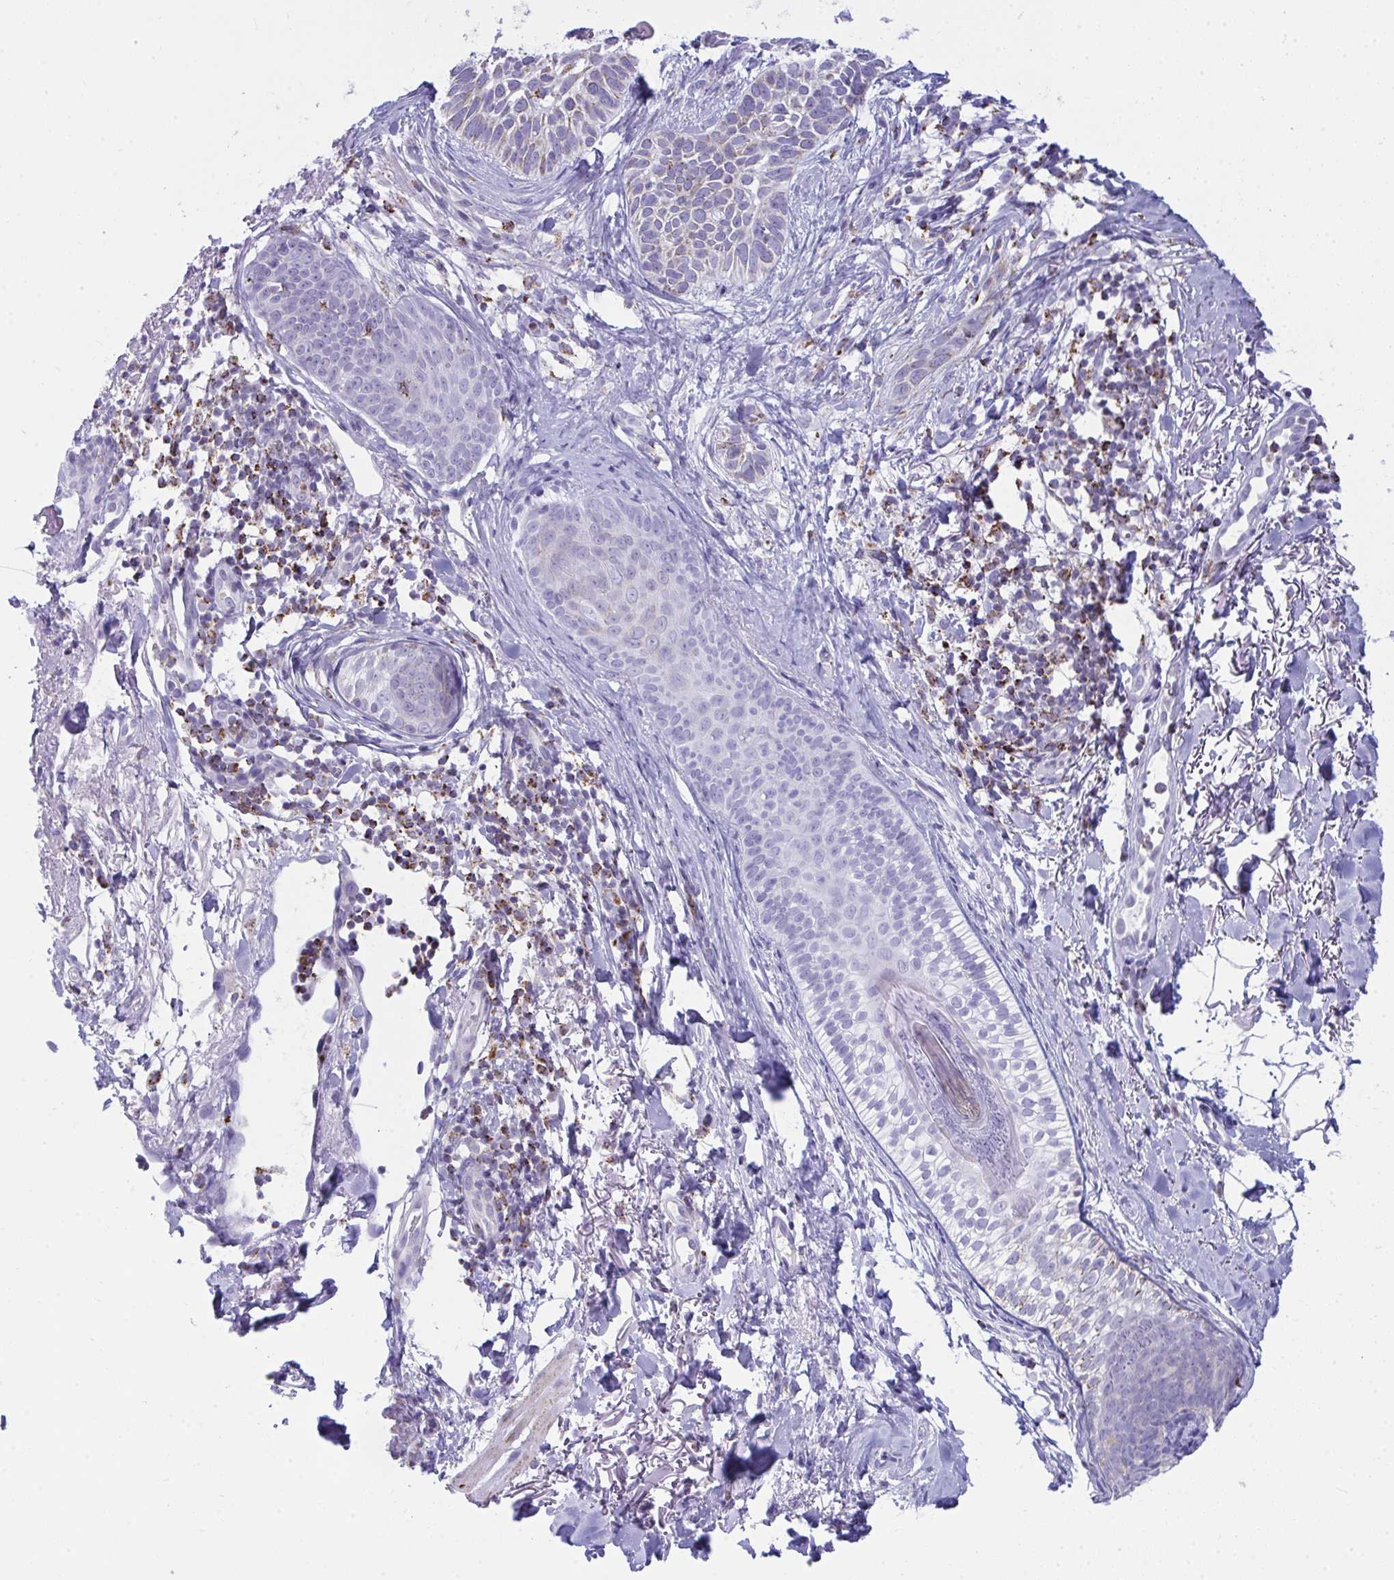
{"staining": {"intensity": "weak", "quantity": "25%-75%", "location": "cytoplasmic/membranous"}, "tissue": "skin cancer", "cell_type": "Tumor cells", "image_type": "cancer", "snomed": [{"axis": "morphology", "description": "Basal cell carcinoma"}, {"axis": "topography", "description": "Skin"}, {"axis": "topography", "description": "Skin of face"}], "caption": "A photomicrograph of skin basal cell carcinoma stained for a protein demonstrates weak cytoplasmic/membranous brown staining in tumor cells.", "gene": "PLA2G12B", "patient": {"sex": "female", "age": 90}}